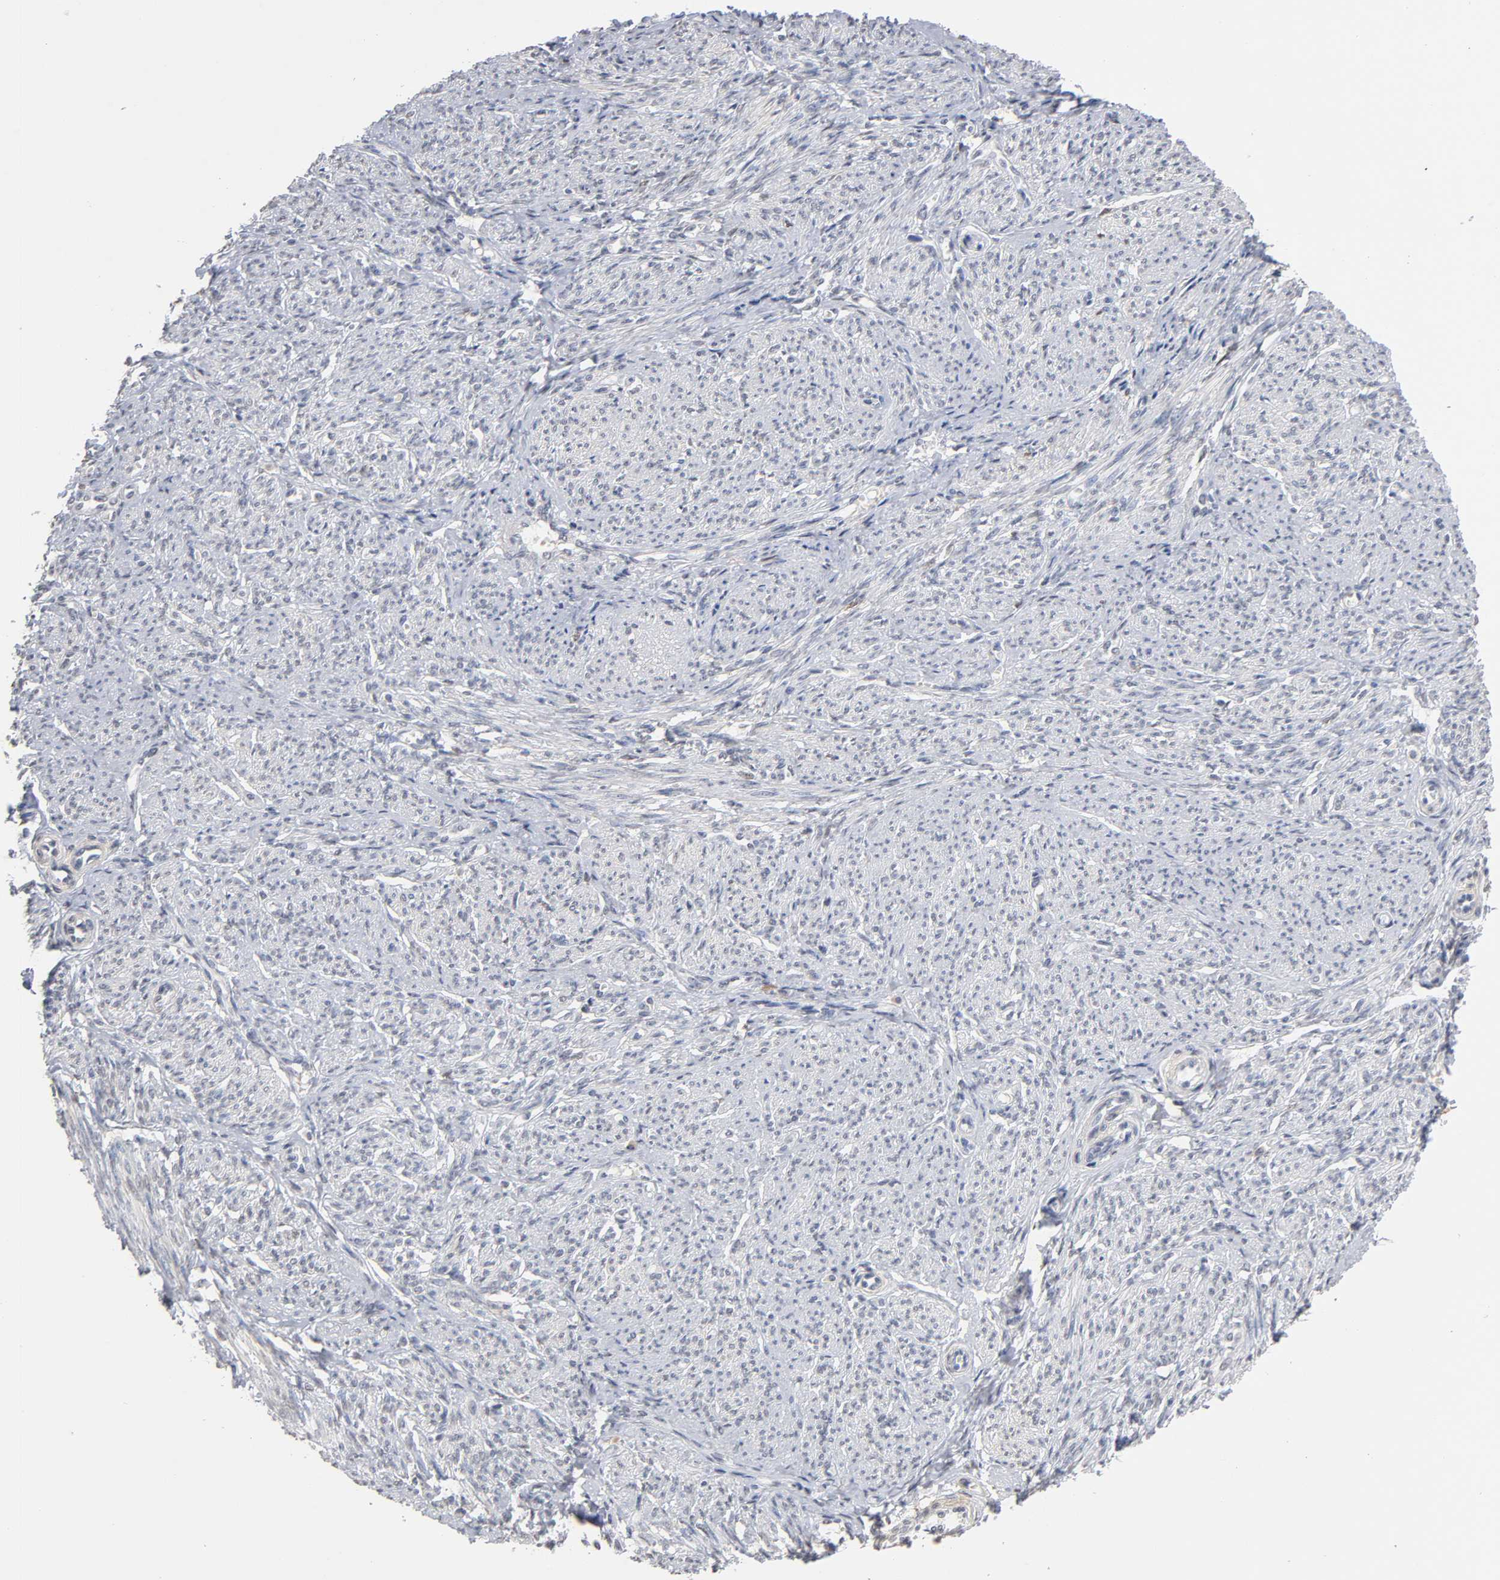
{"staining": {"intensity": "negative", "quantity": "none", "location": "none"}, "tissue": "smooth muscle", "cell_type": "Smooth muscle cells", "image_type": "normal", "snomed": [{"axis": "morphology", "description": "Normal tissue, NOS"}, {"axis": "topography", "description": "Smooth muscle"}], "caption": "An image of human smooth muscle is negative for staining in smooth muscle cells.", "gene": "CRABP2", "patient": {"sex": "female", "age": 65}}